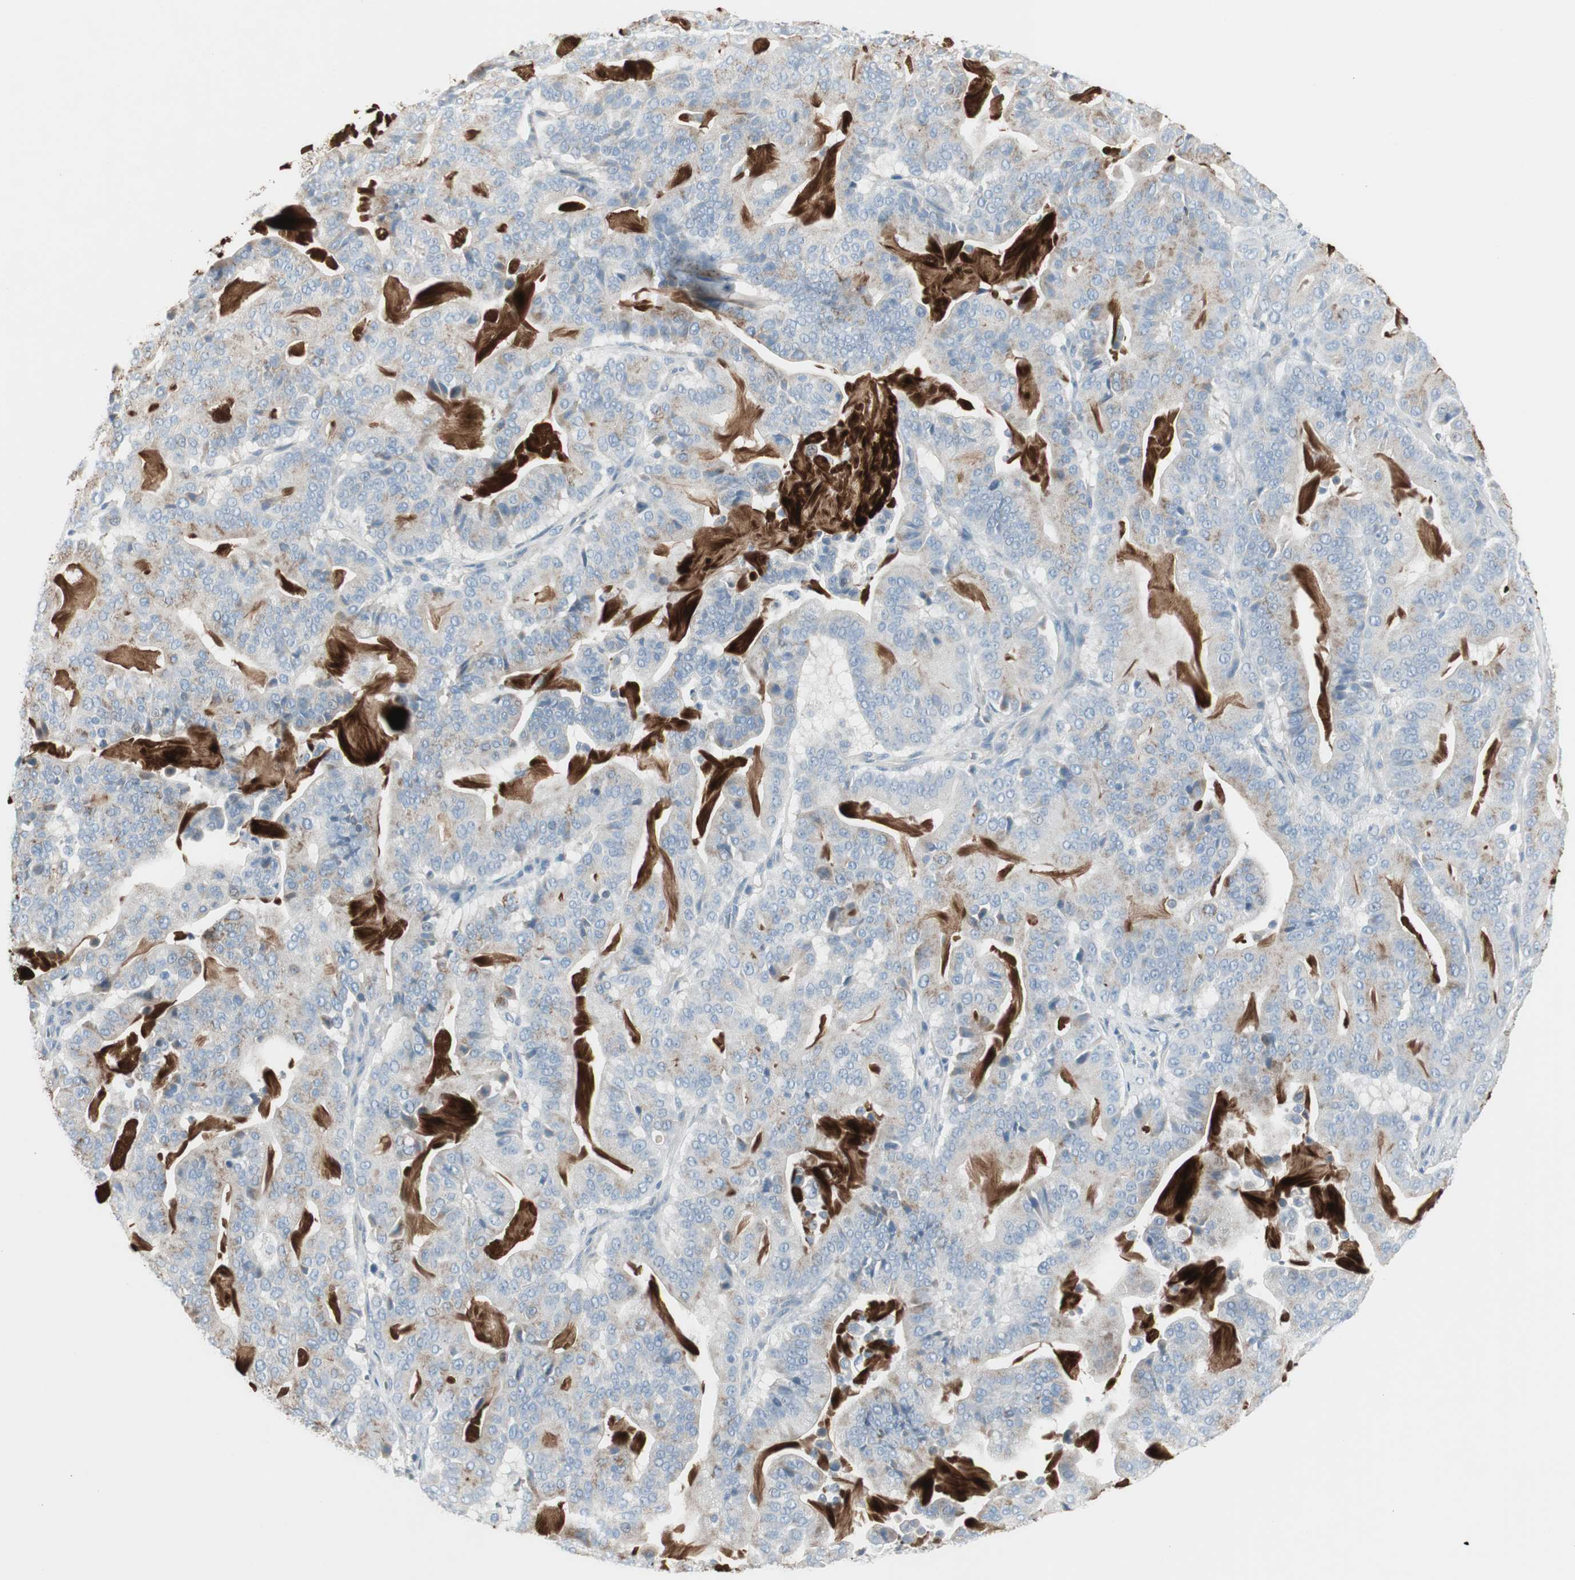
{"staining": {"intensity": "moderate", "quantity": "<25%", "location": "cytoplasmic/membranous"}, "tissue": "pancreatic cancer", "cell_type": "Tumor cells", "image_type": "cancer", "snomed": [{"axis": "morphology", "description": "Adenocarcinoma, NOS"}, {"axis": "topography", "description": "Pancreas"}], "caption": "This micrograph reveals immunohistochemistry staining of human pancreatic cancer, with low moderate cytoplasmic/membranous staining in approximately <25% of tumor cells.", "gene": "CACNA2D1", "patient": {"sex": "male", "age": 63}}